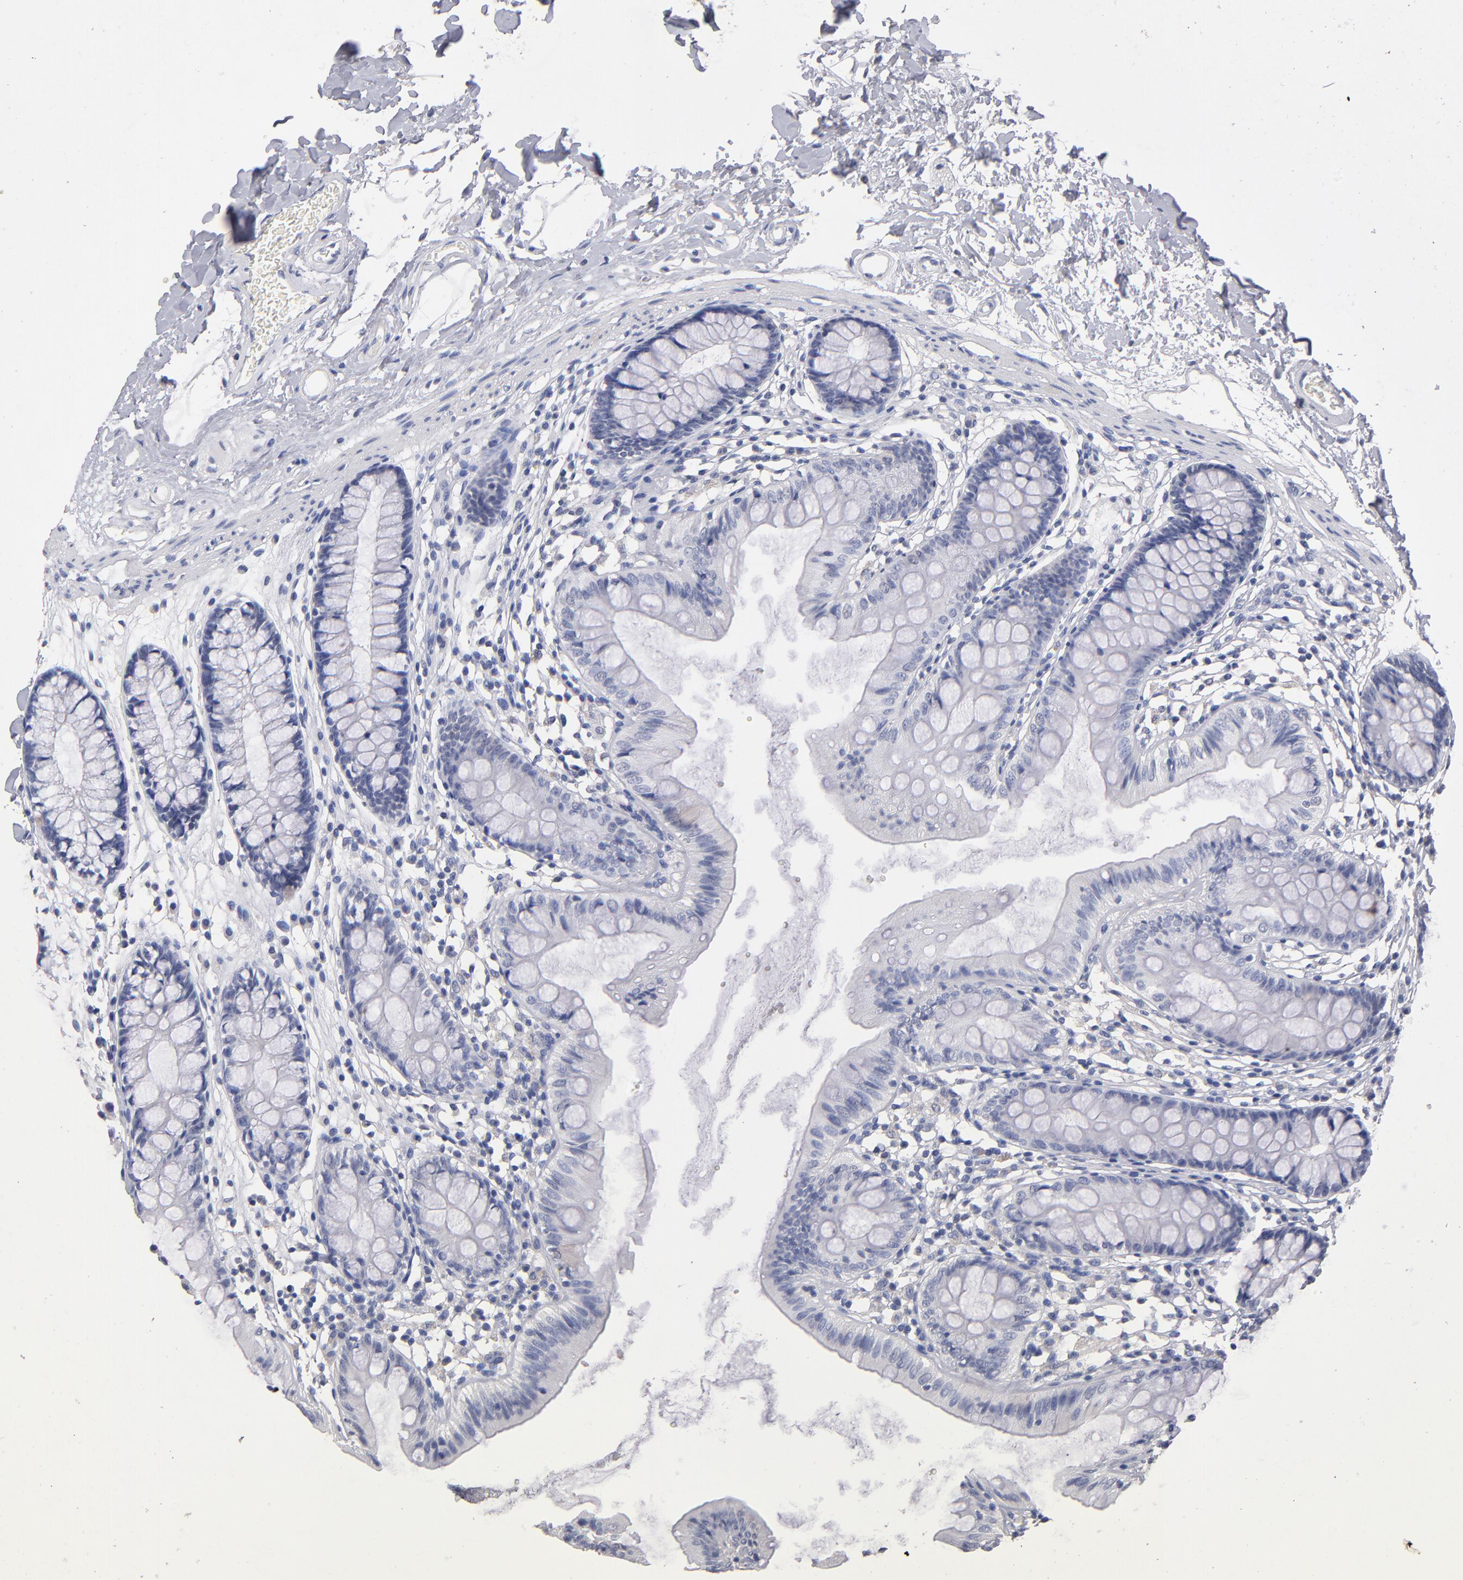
{"staining": {"intensity": "negative", "quantity": "none", "location": "none"}, "tissue": "colon", "cell_type": "Endothelial cells", "image_type": "normal", "snomed": [{"axis": "morphology", "description": "Normal tissue, NOS"}, {"axis": "topography", "description": "Colon"}], "caption": "DAB immunohistochemical staining of normal colon reveals no significant expression in endothelial cells.", "gene": "PSMD10", "patient": {"sex": "female", "age": 52}}